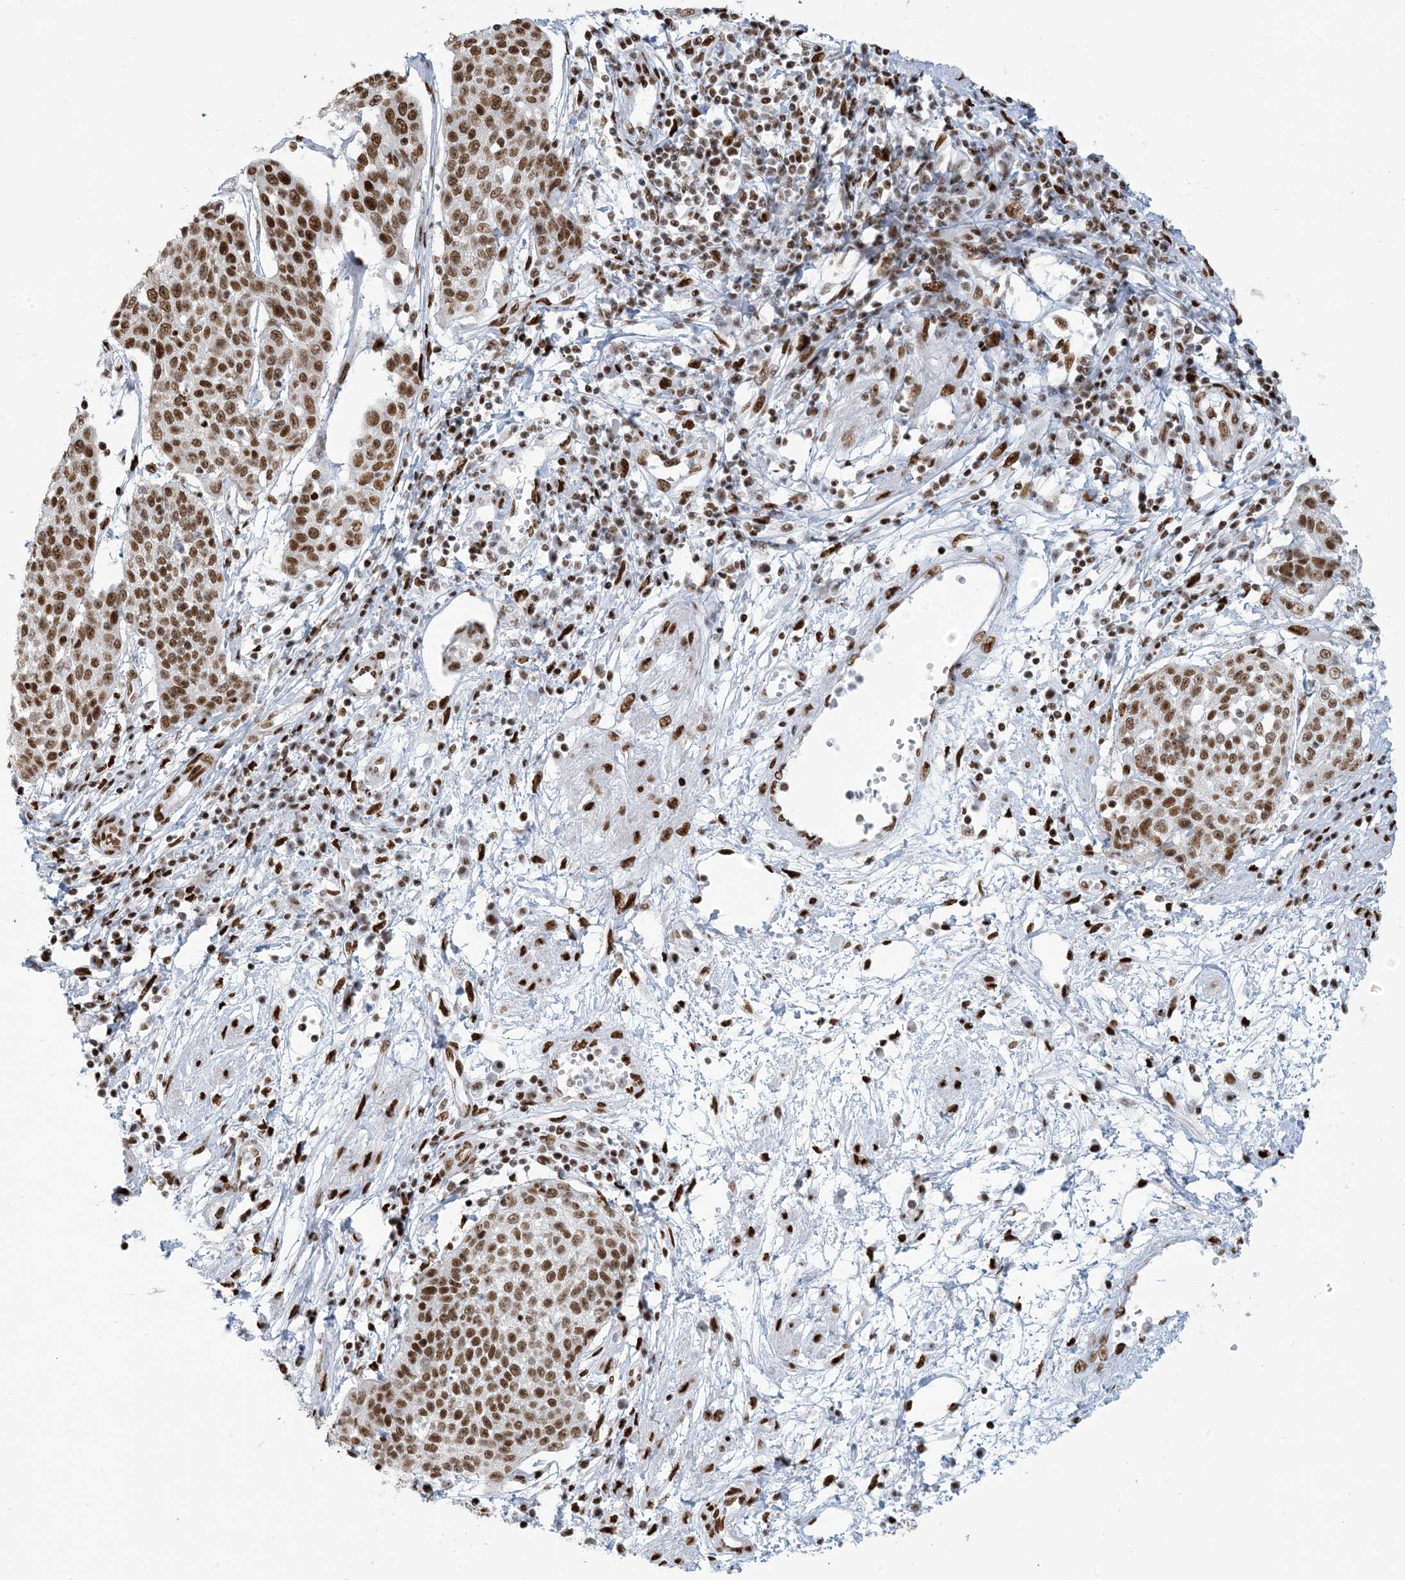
{"staining": {"intensity": "moderate", "quantity": ">75%", "location": "nuclear"}, "tissue": "cervical cancer", "cell_type": "Tumor cells", "image_type": "cancer", "snomed": [{"axis": "morphology", "description": "Squamous cell carcinoma, NOS"}, {"axis": "topography", "description": "Cervix"}], "caption": "Immunohistochemistry (IHC) staining of cervical cancer, which shows medium levels of moderate nuclear expression in about >75% of tumor cells indicating moderate nuclear protein staining. The staining was performed using DAB (3,3'-diaminobenzidine) (brown) for protein detection and nuclei were counterstained in hematoxylin (blue).", "gene": "STAG1", "patient": {"sex": "female", "age": 34}}